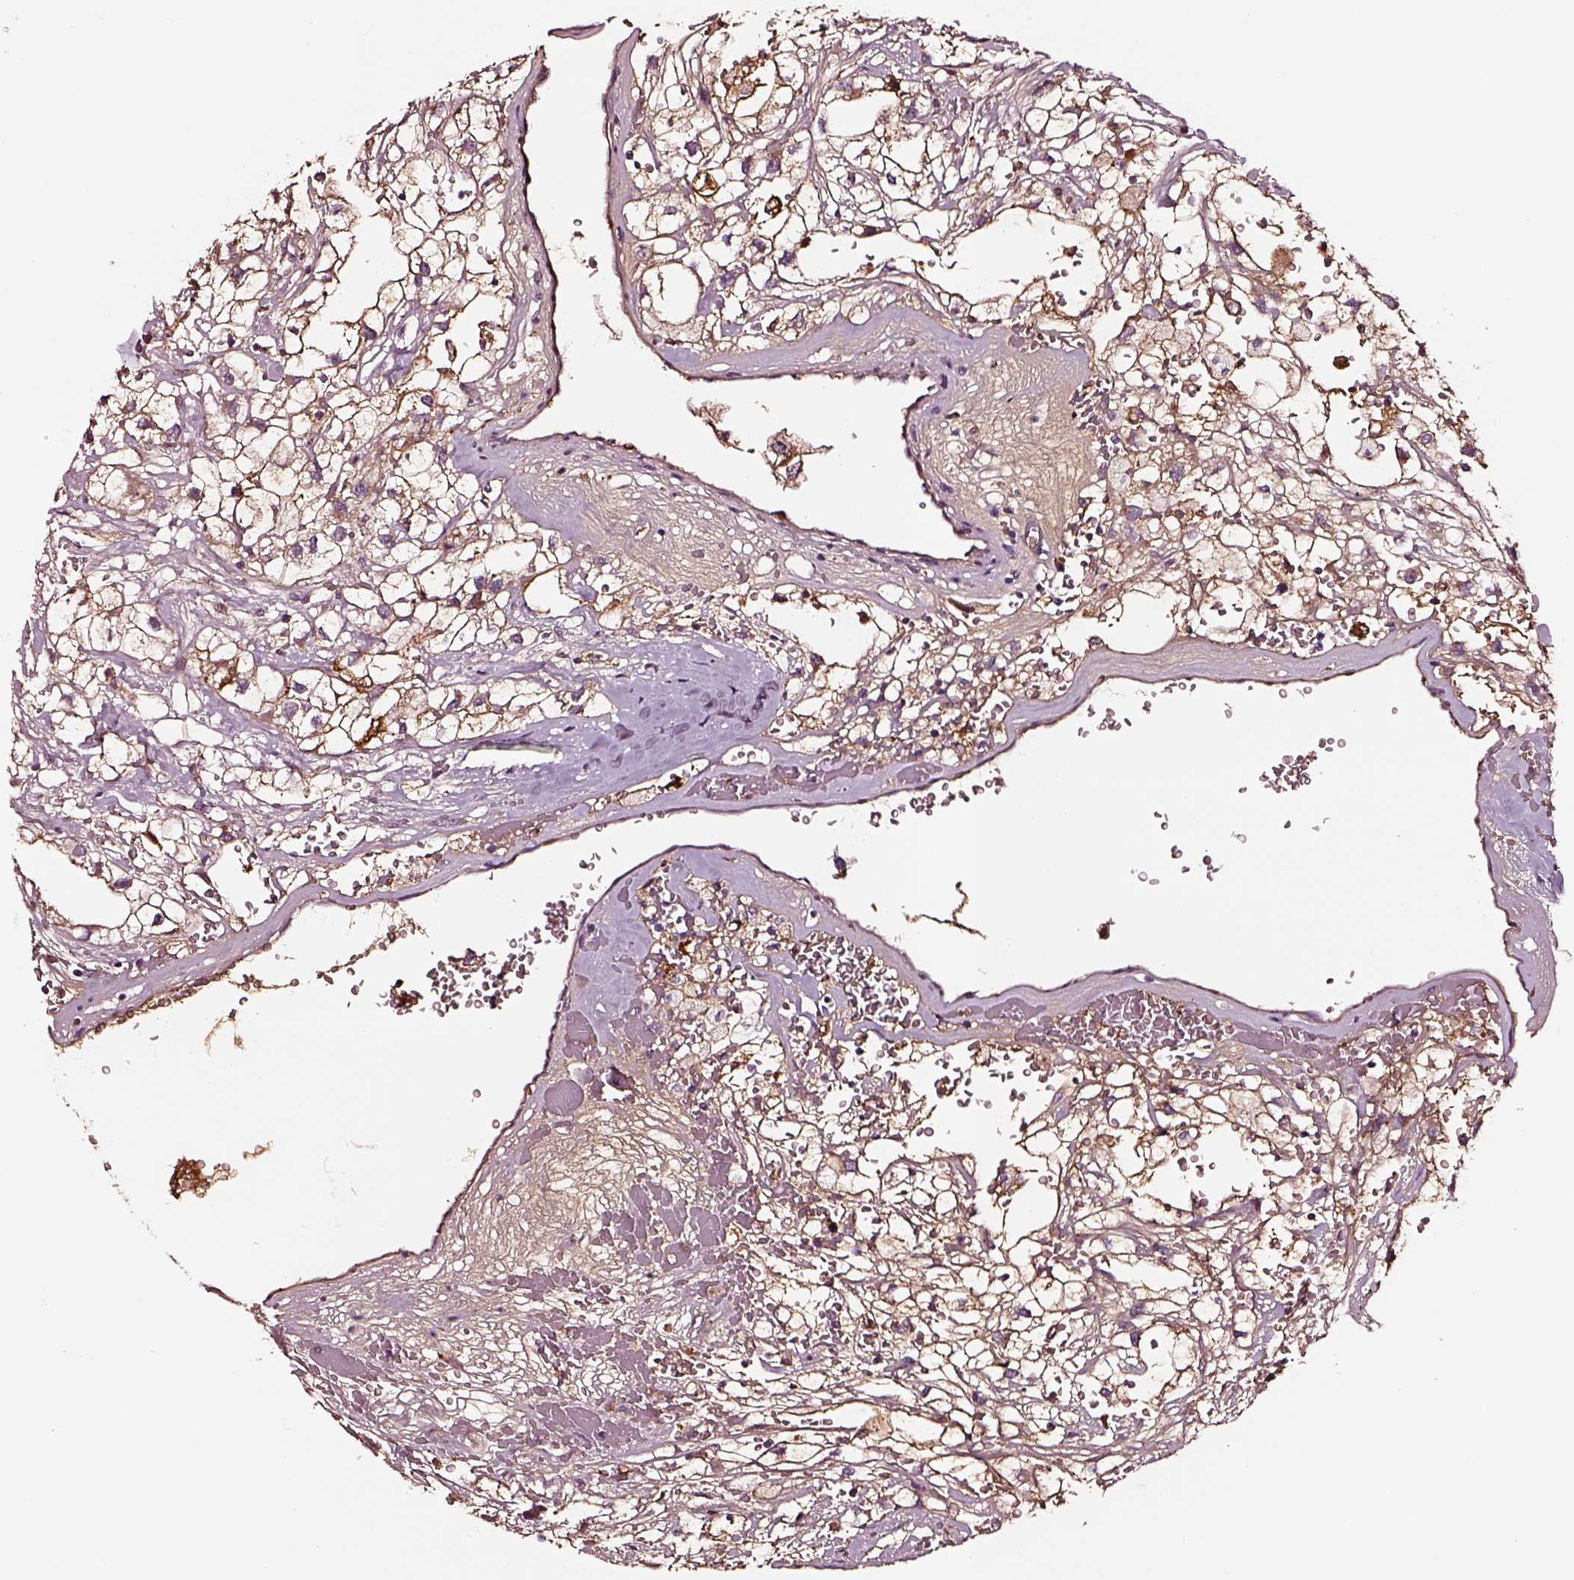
{"staining": {"intensity": "moderate", "quantity": ">75%", "location": "cytoplasmic/membranous"}, "tissue": "renal cancer", "cell_type": "Tumor cells", "image_type": "cancer", "snomed": [{"axis": "morphology", "description": "Adenocarcinoma, NOS"}, {"axis": "topography", "description": "Kidney"}], "caption": "A histopathology image of human renal adenocarcinoma stained for a protein exhibits moderate cytoplasmic/membranous brown staining in tumor cells.", "gene": "TF", "patient": {"sex": "male", "age": 59}}